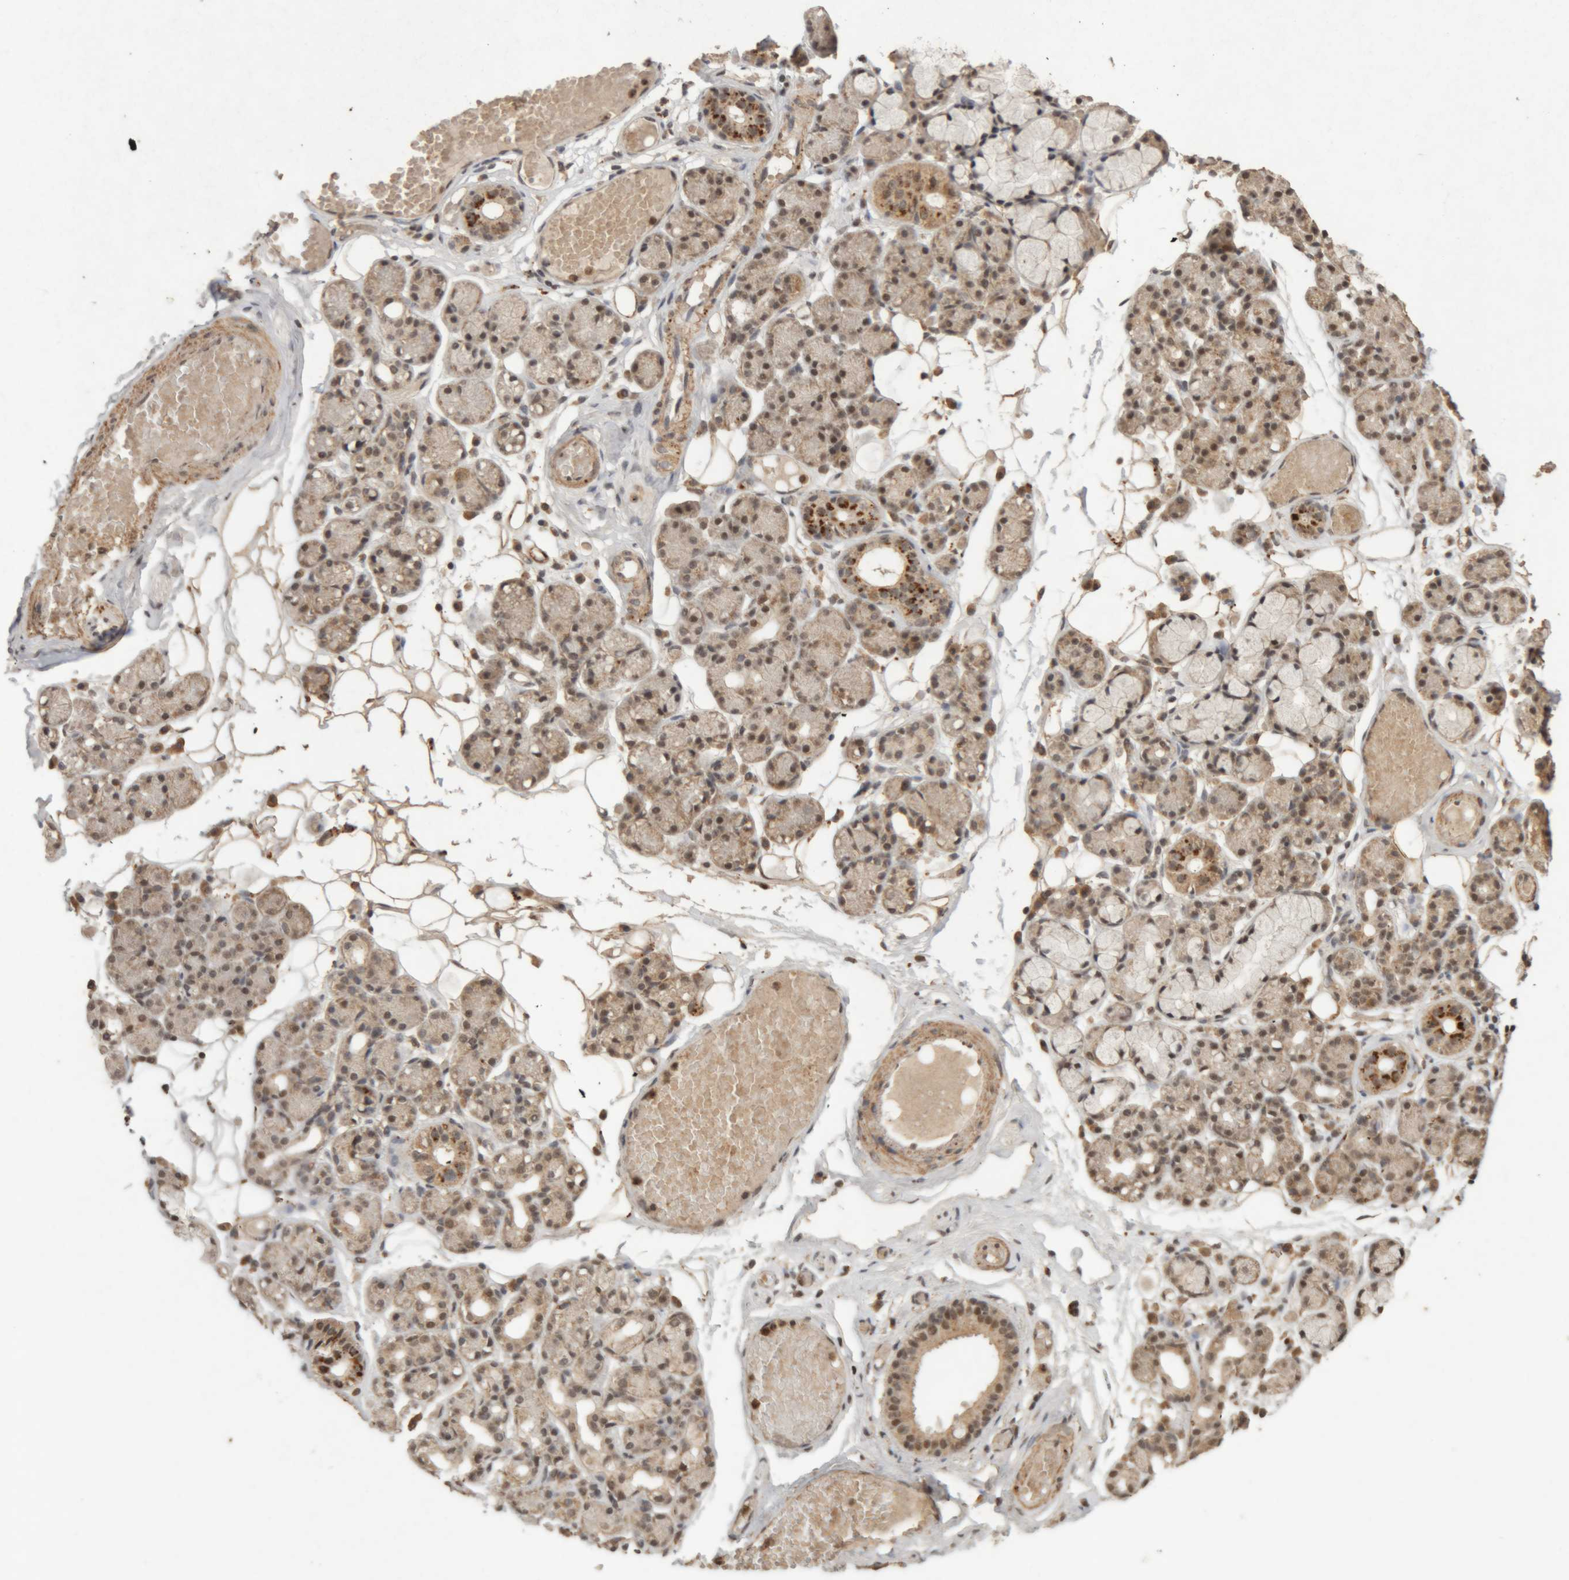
{"staining": {"intensity": "moderate", "quantity": "25%-75%", "location": "cytoplasmic/membranous,nuclear"}, "tissue": "salivary gland", "cell_type": "Glandular cells", "image_type": "normal", "snomed": [{"axis": "morphology", "description": "Normal tissue, NOS"}, {"axis": "topography", "description": "Salivary gland"}], "caption": "This micrograph shows immunohistochemistry staining of normal human salivary gland, with medium moderate cytoplasmic/membranous,nuclear staining in about 25%-75% of glandular cells.", "gene": "KEAP1", "patient": {"sex": "male", "age": 63}}